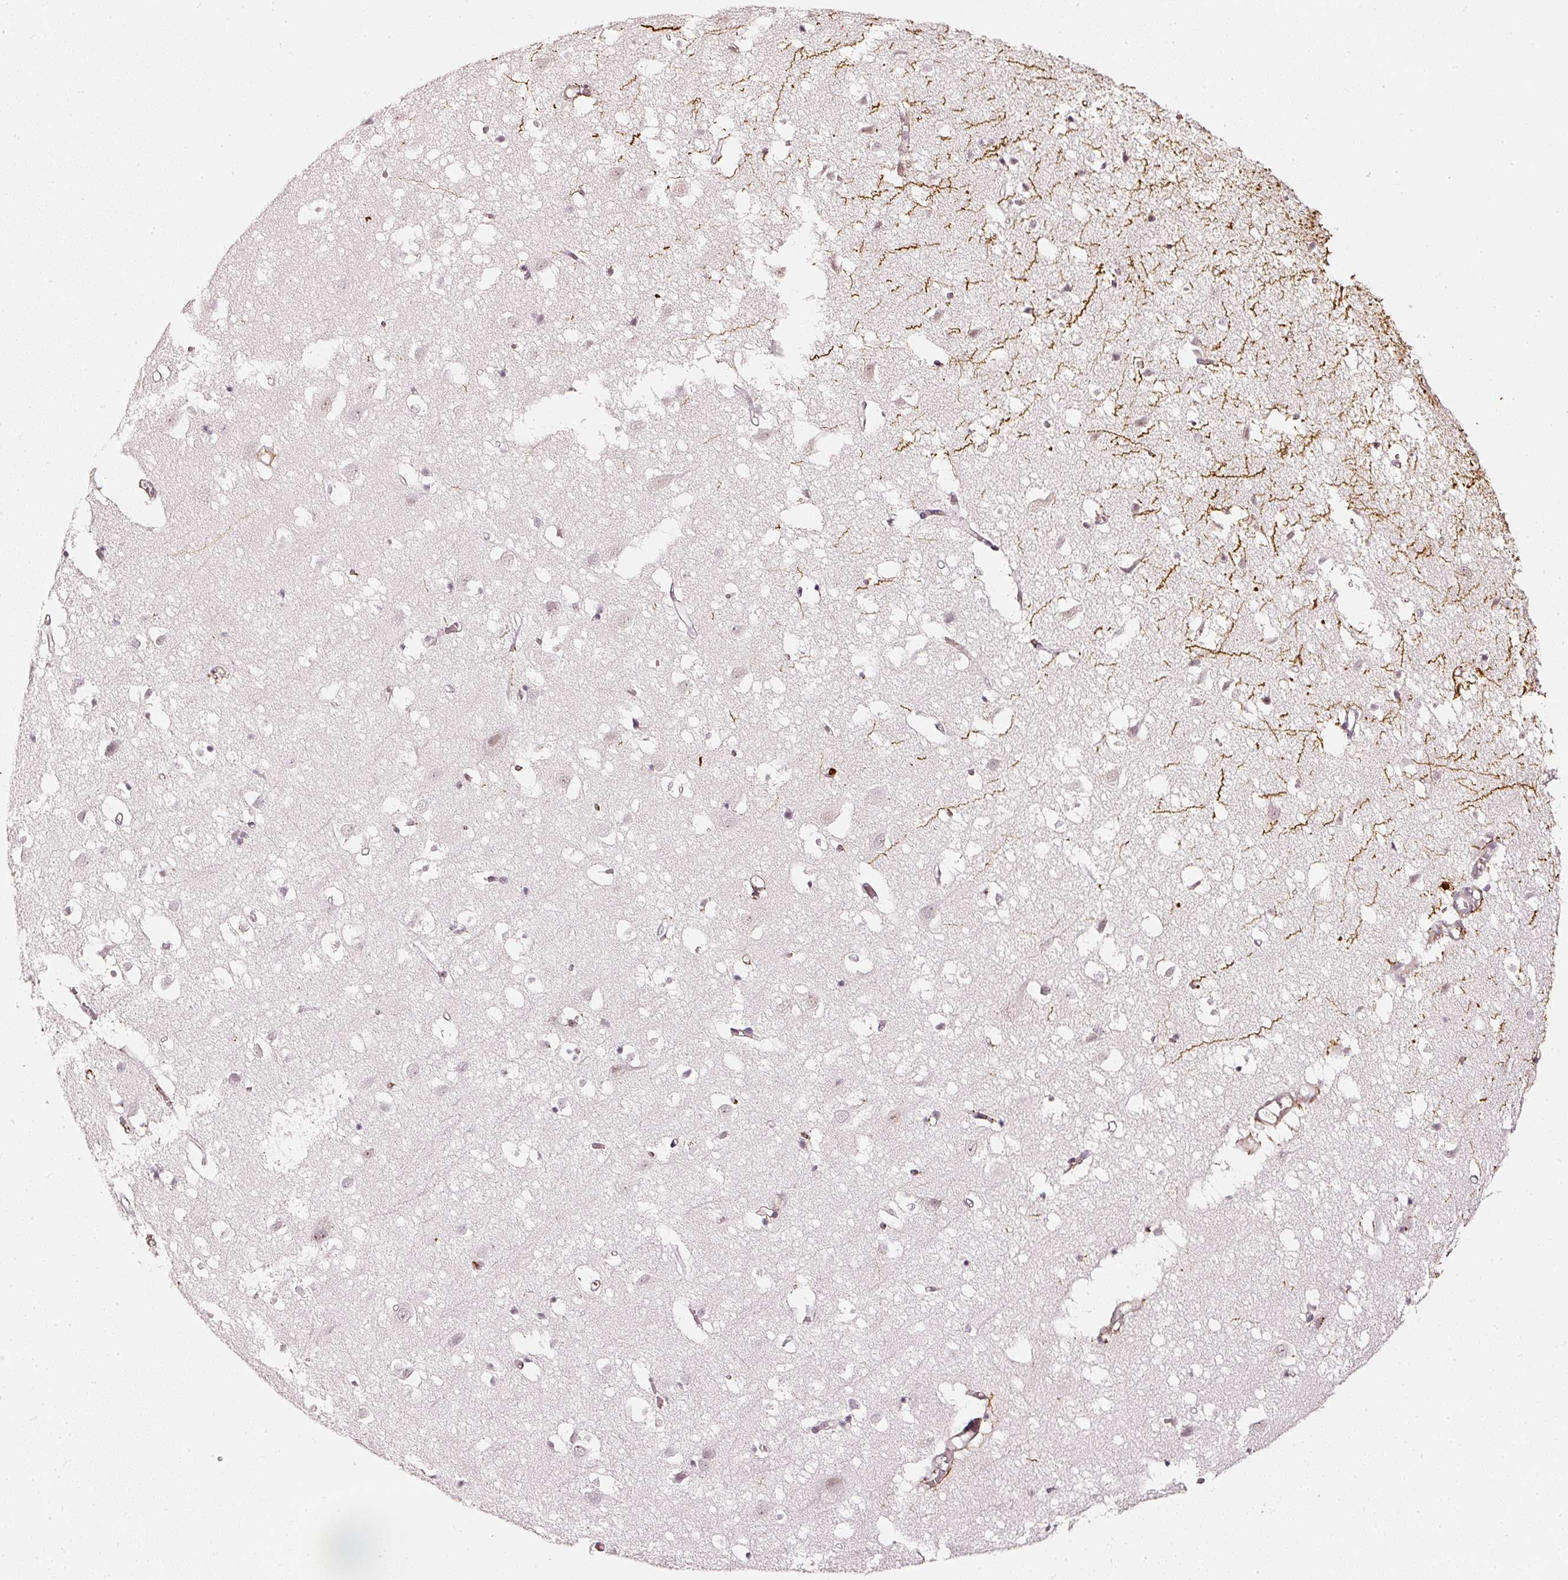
{"staining": {"intensity": "weak", "quantity": "25%-75%", "location": "cytoplasmic/membranous"}, "tissue": "cerebral cortex", "cell_type": "Endothelial cells", "image_type": "normal", "snomed": [{"axis": "morphology", "description": "Normal tissue, NOS"}, {"axis": "topography", "description": "Cerebral cortex"}], "caption": "Endothelial cells demonstrate low levels of weak cytoplasmic/membranous expression in about 25%-75% of cells in unremarkable human cerebral cortex.", "gene": "DRD2", "patient": {"sex": "male", "age": 70}}